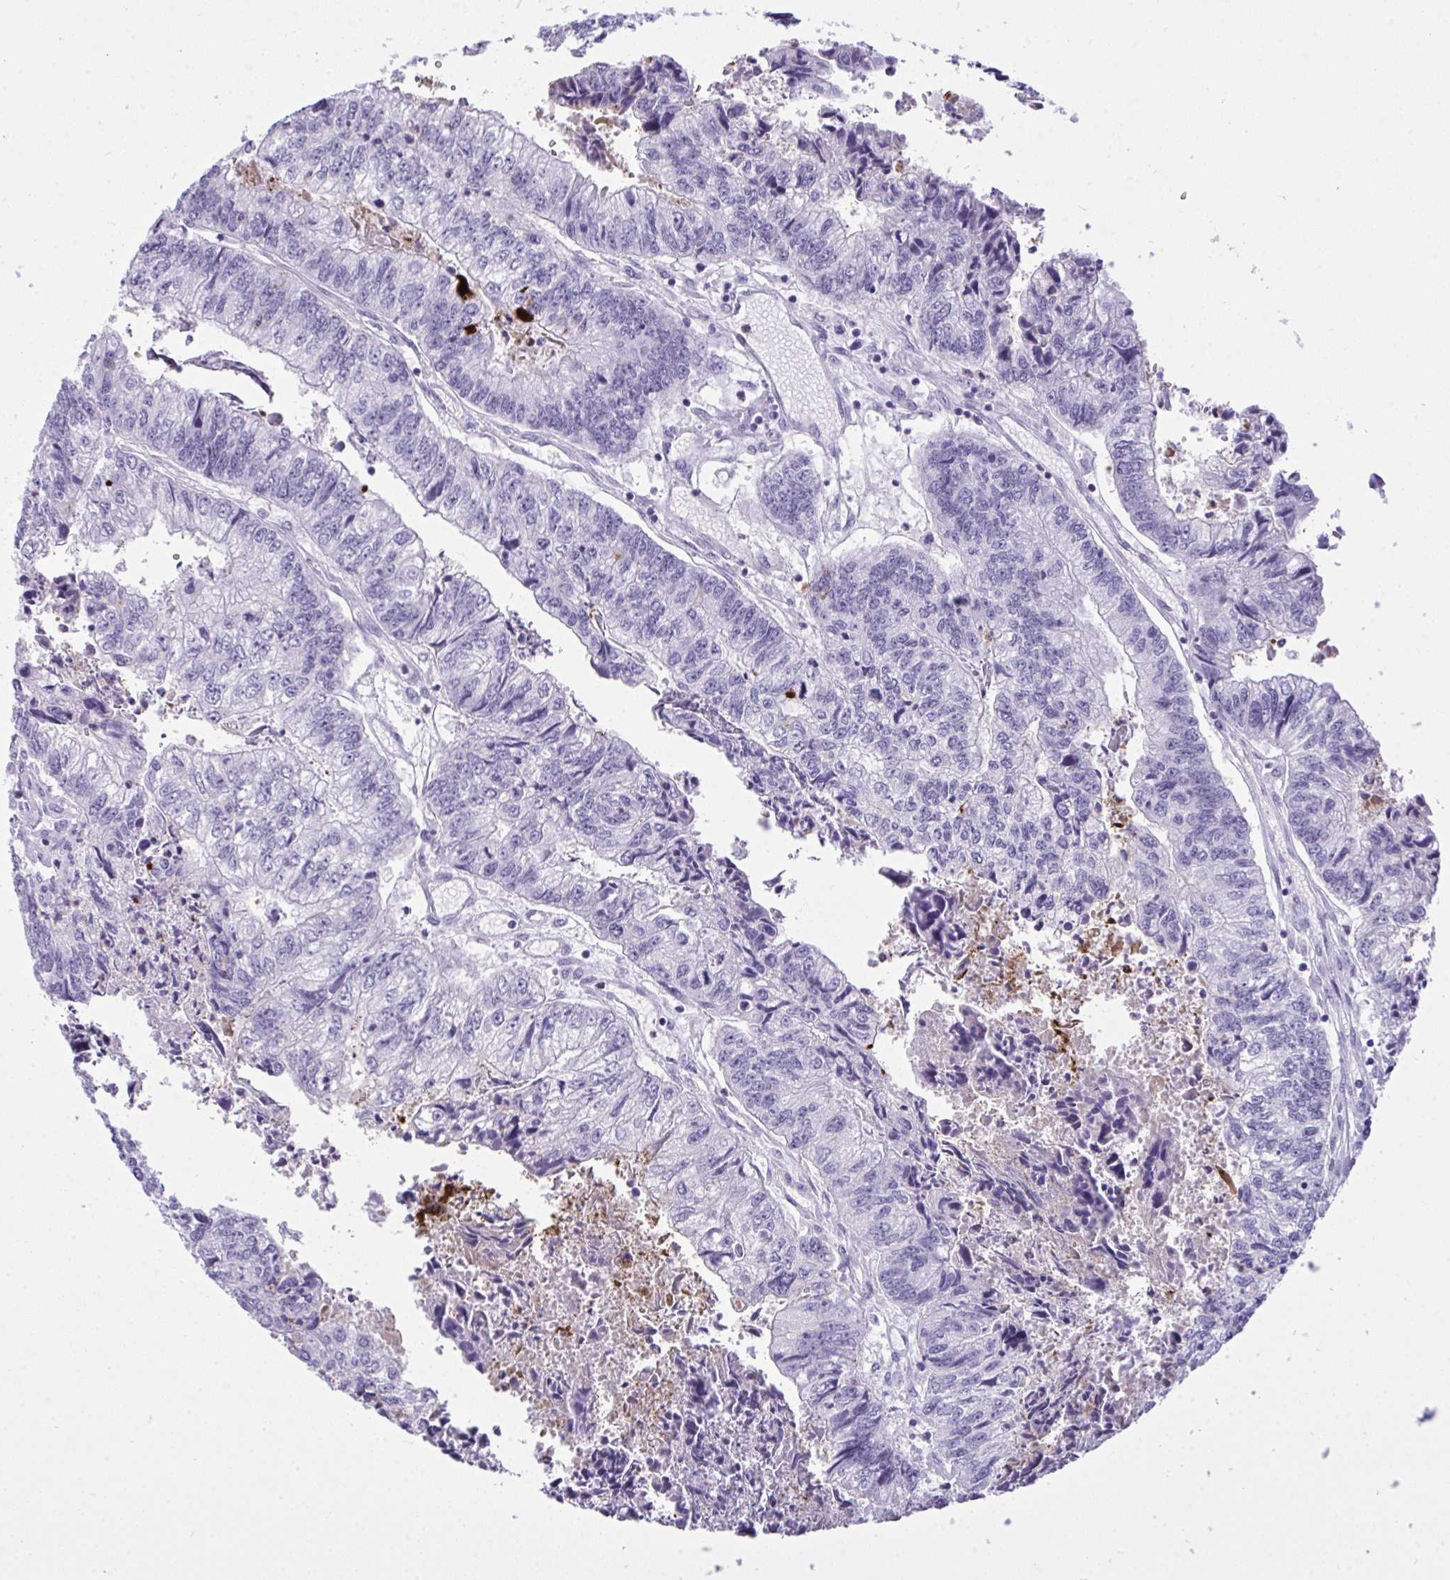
{"staining": {"intensity": "negative", "quantity": "none", "location": "none"}, "tissue": "colorectal cancer", "cell_type": "Tumor cells", "image_type": "cancer", "snomed": [{"axis": "morphology", "description": "Adenocarcinoma, NOS"}, {"axis": "topography", "description": "Colon"}], "caption": "Photomicrograph shows no protein staining in tumor cells of colorectal cancer (adenocarcinoma) tissue.", "gene": "ARHGAP42", "patient": {"sex": "male", "age": 86}}